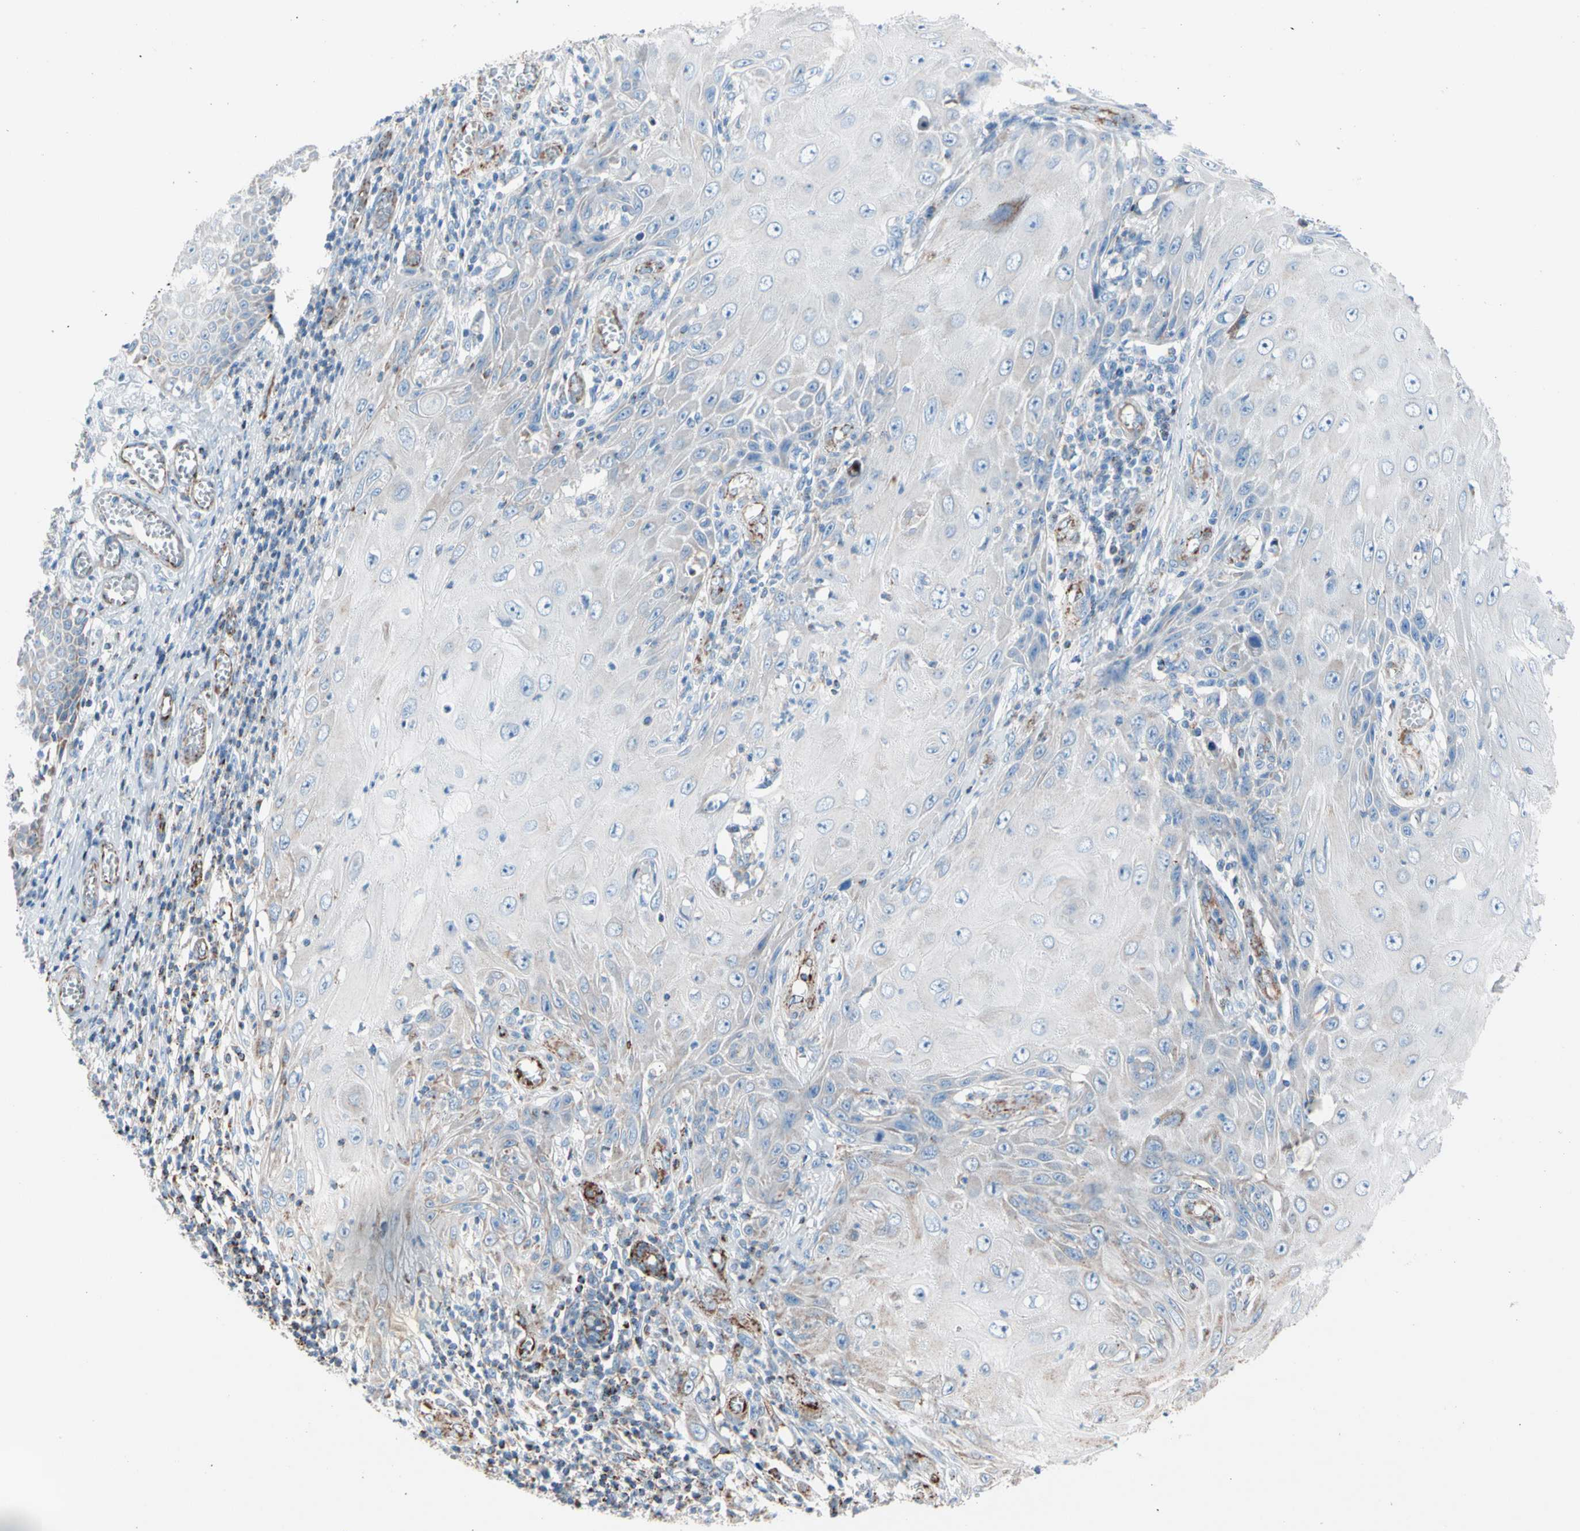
{"staining": {"intensity": "strong", "quantity": "<25%", "location": "cytoplasmic/membranous"}, "tissue": "skin cancer", "cell_type": "Tumor cells", "image_type": "cancer", "snomed": [{"axis": "morphology", "description": "Squamous cell carcinoma, NOS"}, {"axis": "topography", "description": "Skin"}], "caption": "Protein staining of squamous cell carcinoma (skin) tissue displays strong cytoplasmic/membranous positivity in approximately <25% of tumor cells.", "gene": "HK1", "patient": {"sex": "female", "age": 73}}